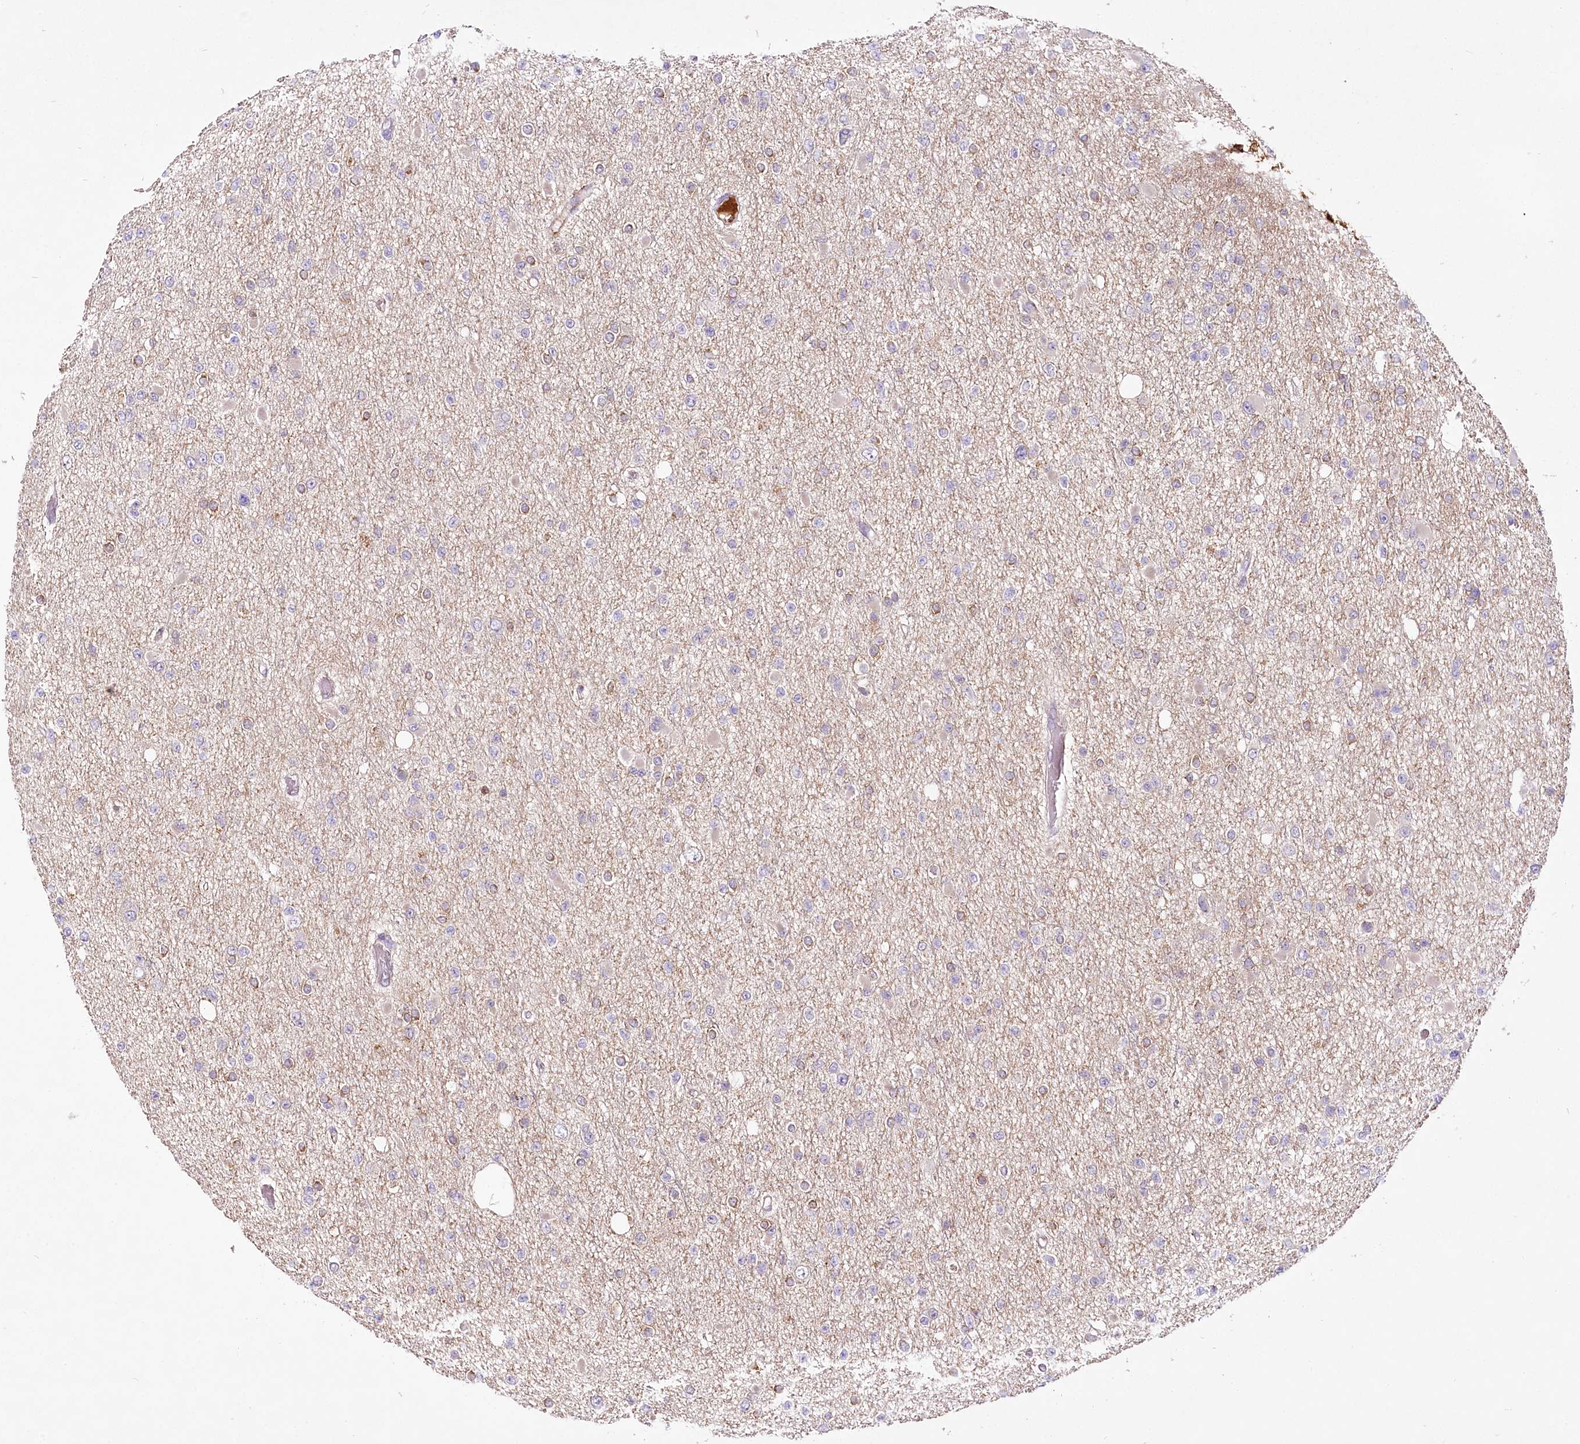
{"staining": {"intensity": "negative", "quantity": "none", "location": "none"}, "tissue": "glioma", "cell_type": "Tumor cells", "image_type": "cancer", "snomed": [{"axis": "morphology", "description": "Glioma, malignant, Low grade"}, {"axis": "topography", "description": "Brain"}], "caption": "Tumor cells show no significant expression in glioma.", "gene": "VWA5A", "patient": {"sex": "female", "age": 22}}